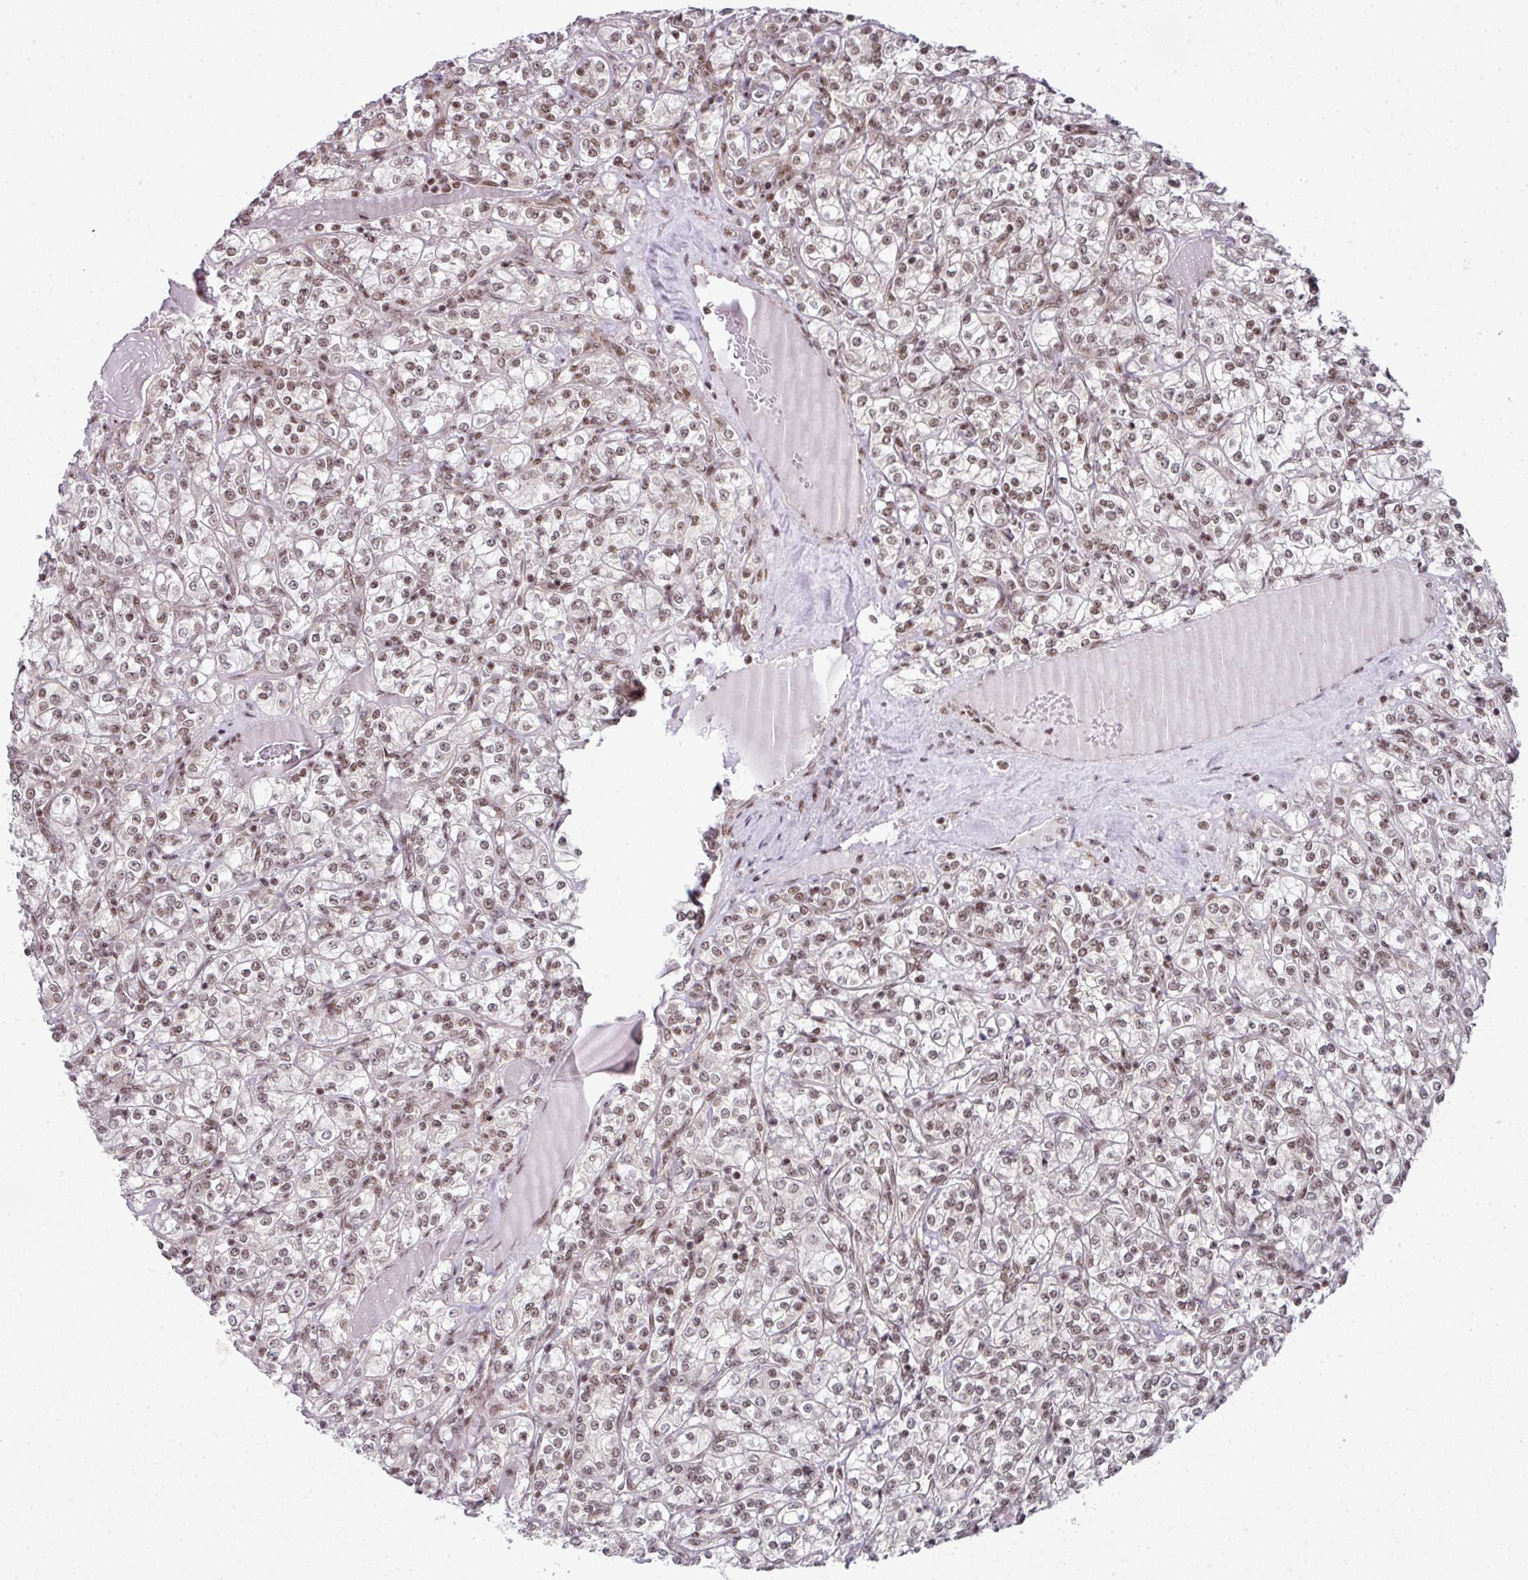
{"staining": {"intensity": "moderate", "quantity": ">75%", "location": "nuclear"}, "tissue": "renal cancer", "cell_type": "Tumor cells", "image_type": "cancer", "snomed": [{"axis": "morphology", "description": "Adenocarcinoma, NOS"}, {"axis": "topography", "description": "Kidney"}], "caption": "Immunohistochemistry (IHC) histopathology image of renal cancer (adenocarcinoma) stained for a protein (brown), which demonstrates medium levels of moderate nuclear staining in about >75% of tumor cells.", "gene": "NFYA", "patient": {"sex": "male", "age": 77}}